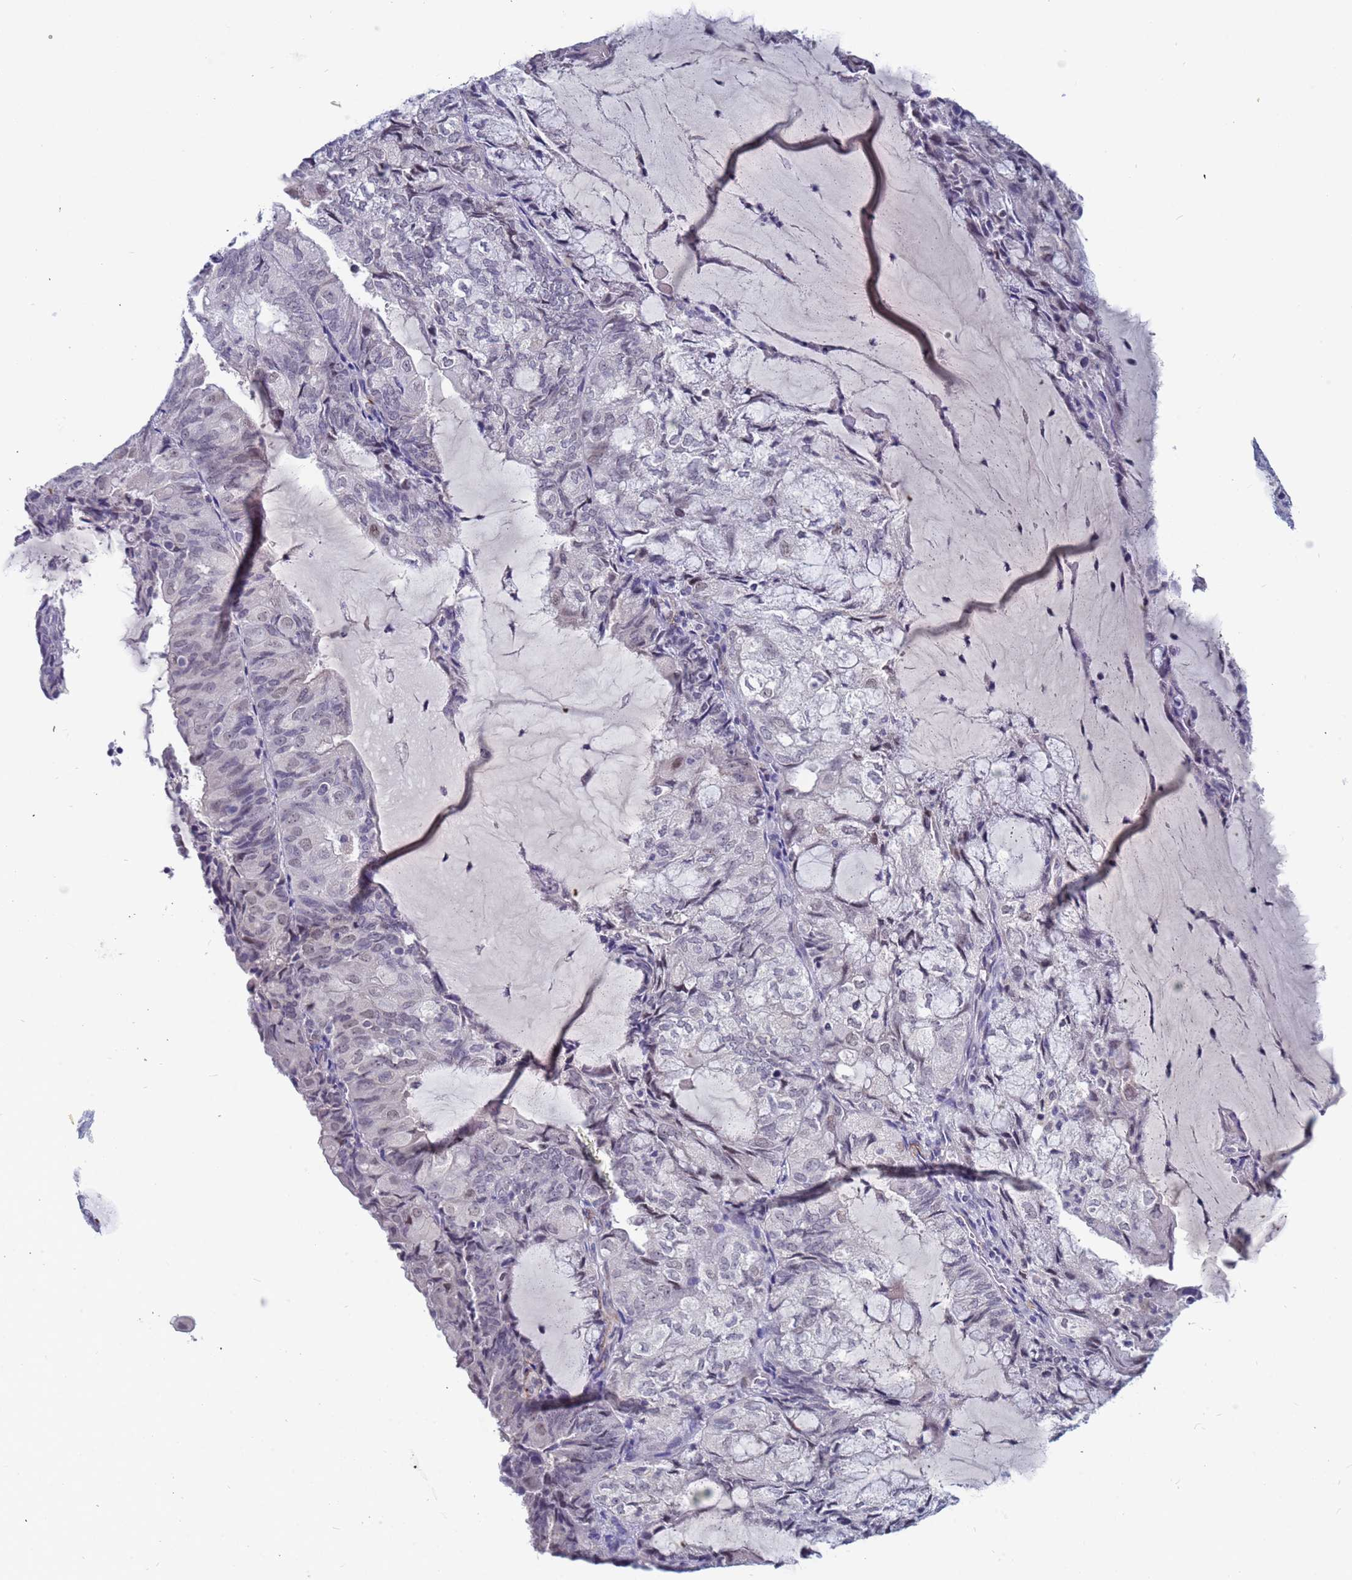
{"staining": {"intensity": "weak", "quantity": "<25%", "location": "nuclear"}, "tissue": "endometrial cancer", "cell_type": "Tumor cells", "image_type": "cancer", "snomed": [{"axis": "morphology", "description": "Adenocarcinoma, NOS"}, {"axis": "topography", "description": "Endometrium"}], "caption": "Tumor cells show no significant protein staining in endometrial cancer.", "gene": "CXorf65", "patient": {"sex": "female", "age": 81}}